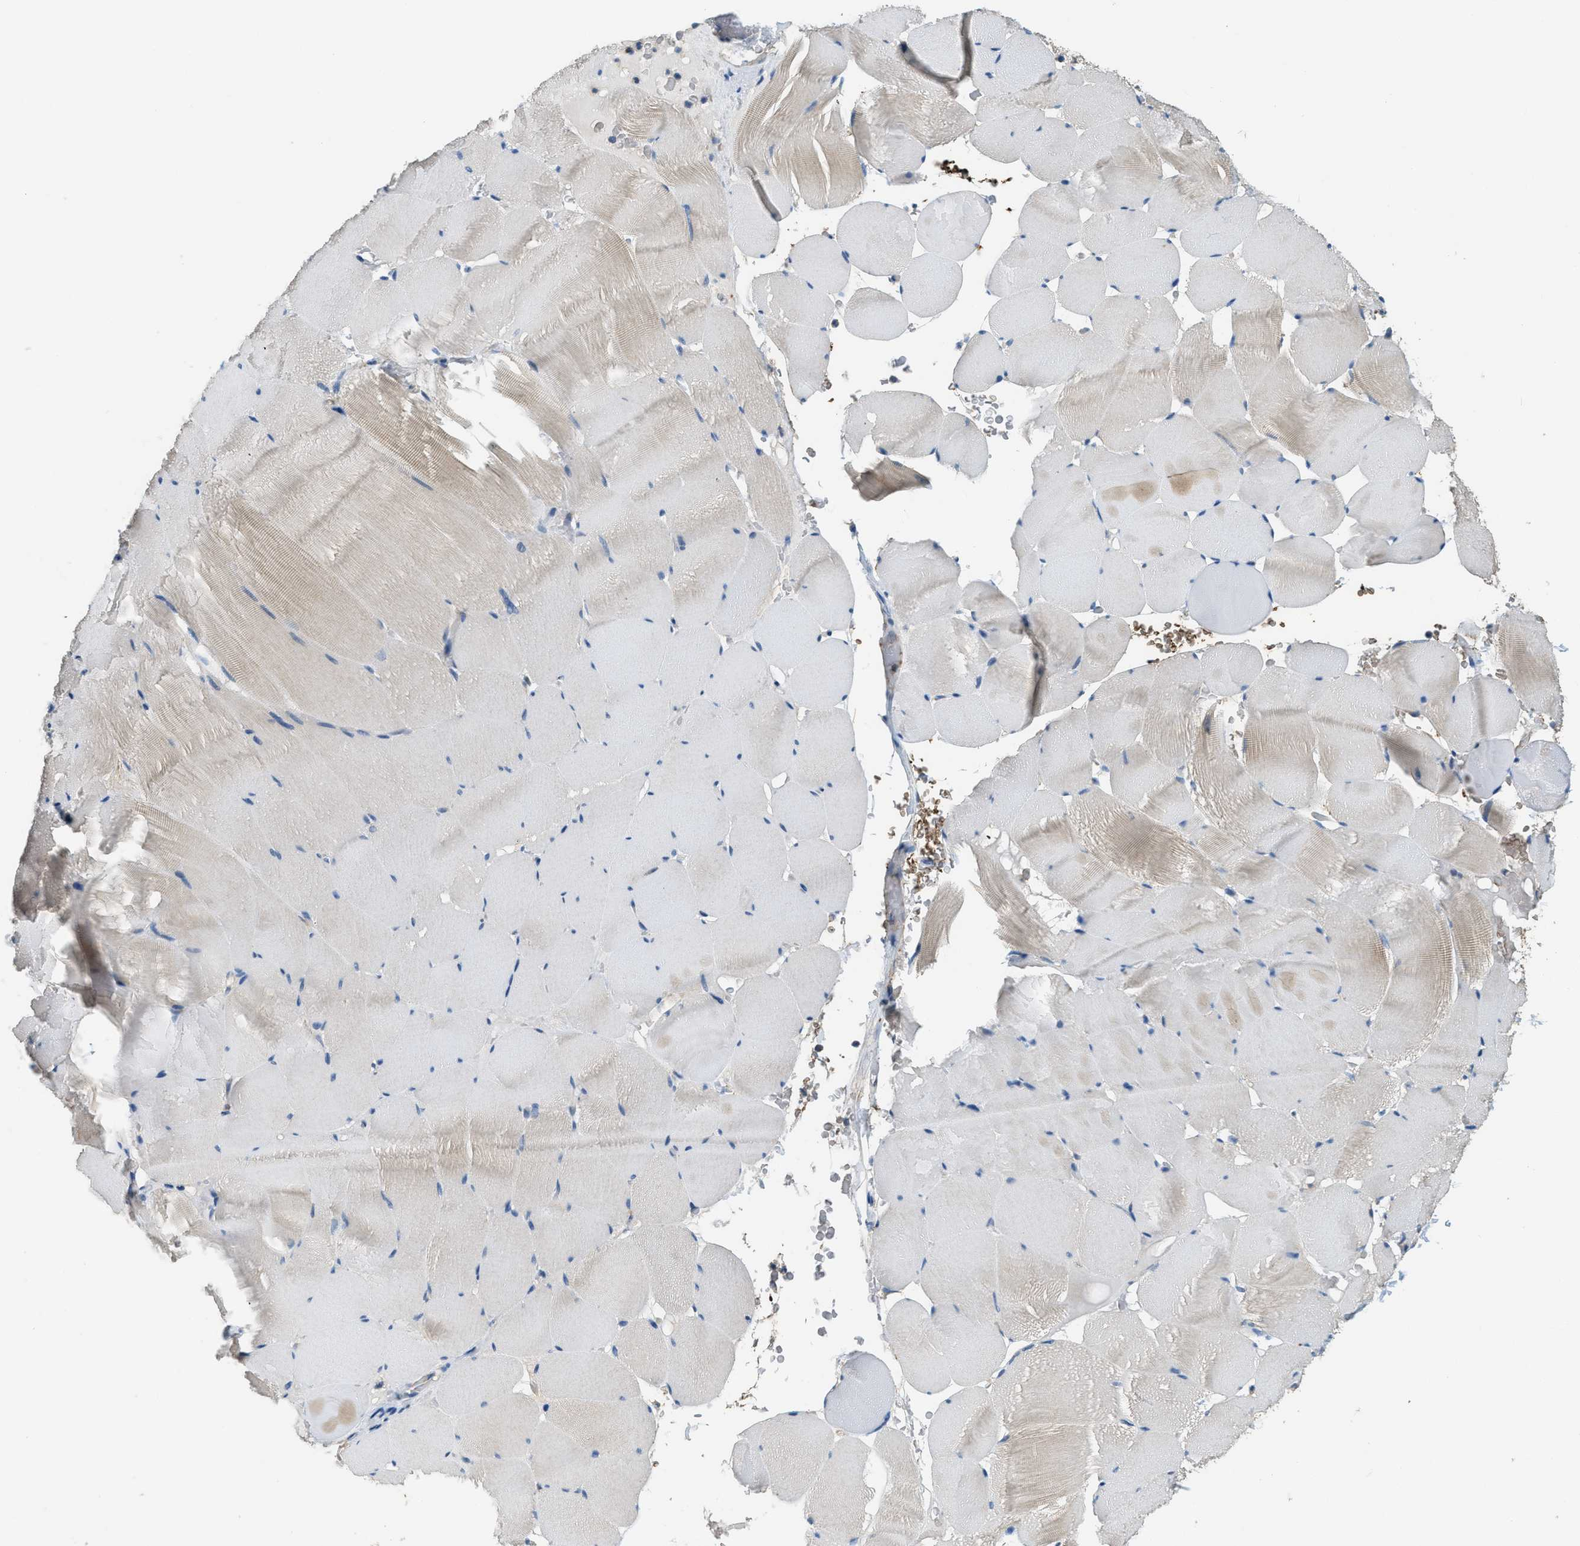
{"staining": {"intensity": "weak", "quantity": "<25%", "location": "cytoplasmic/membranous"}, "tissue": "skeletal muscle", "cell_type": "Myocytes", "image_type": "normal", "snomed": [{"axis": "morphology", "description": "Normal tissue, NOS"}, {"axis": "topography", "description": "Skeletal muscle"}], "caption": "High power microscopy image of an immunohistochemistry (IHC) image of unremarkable skeletal muscle, revealing no significant positivity in myocytes.", "gene": "CFLAR", "patient": {"sex": "male", "age": 62}}